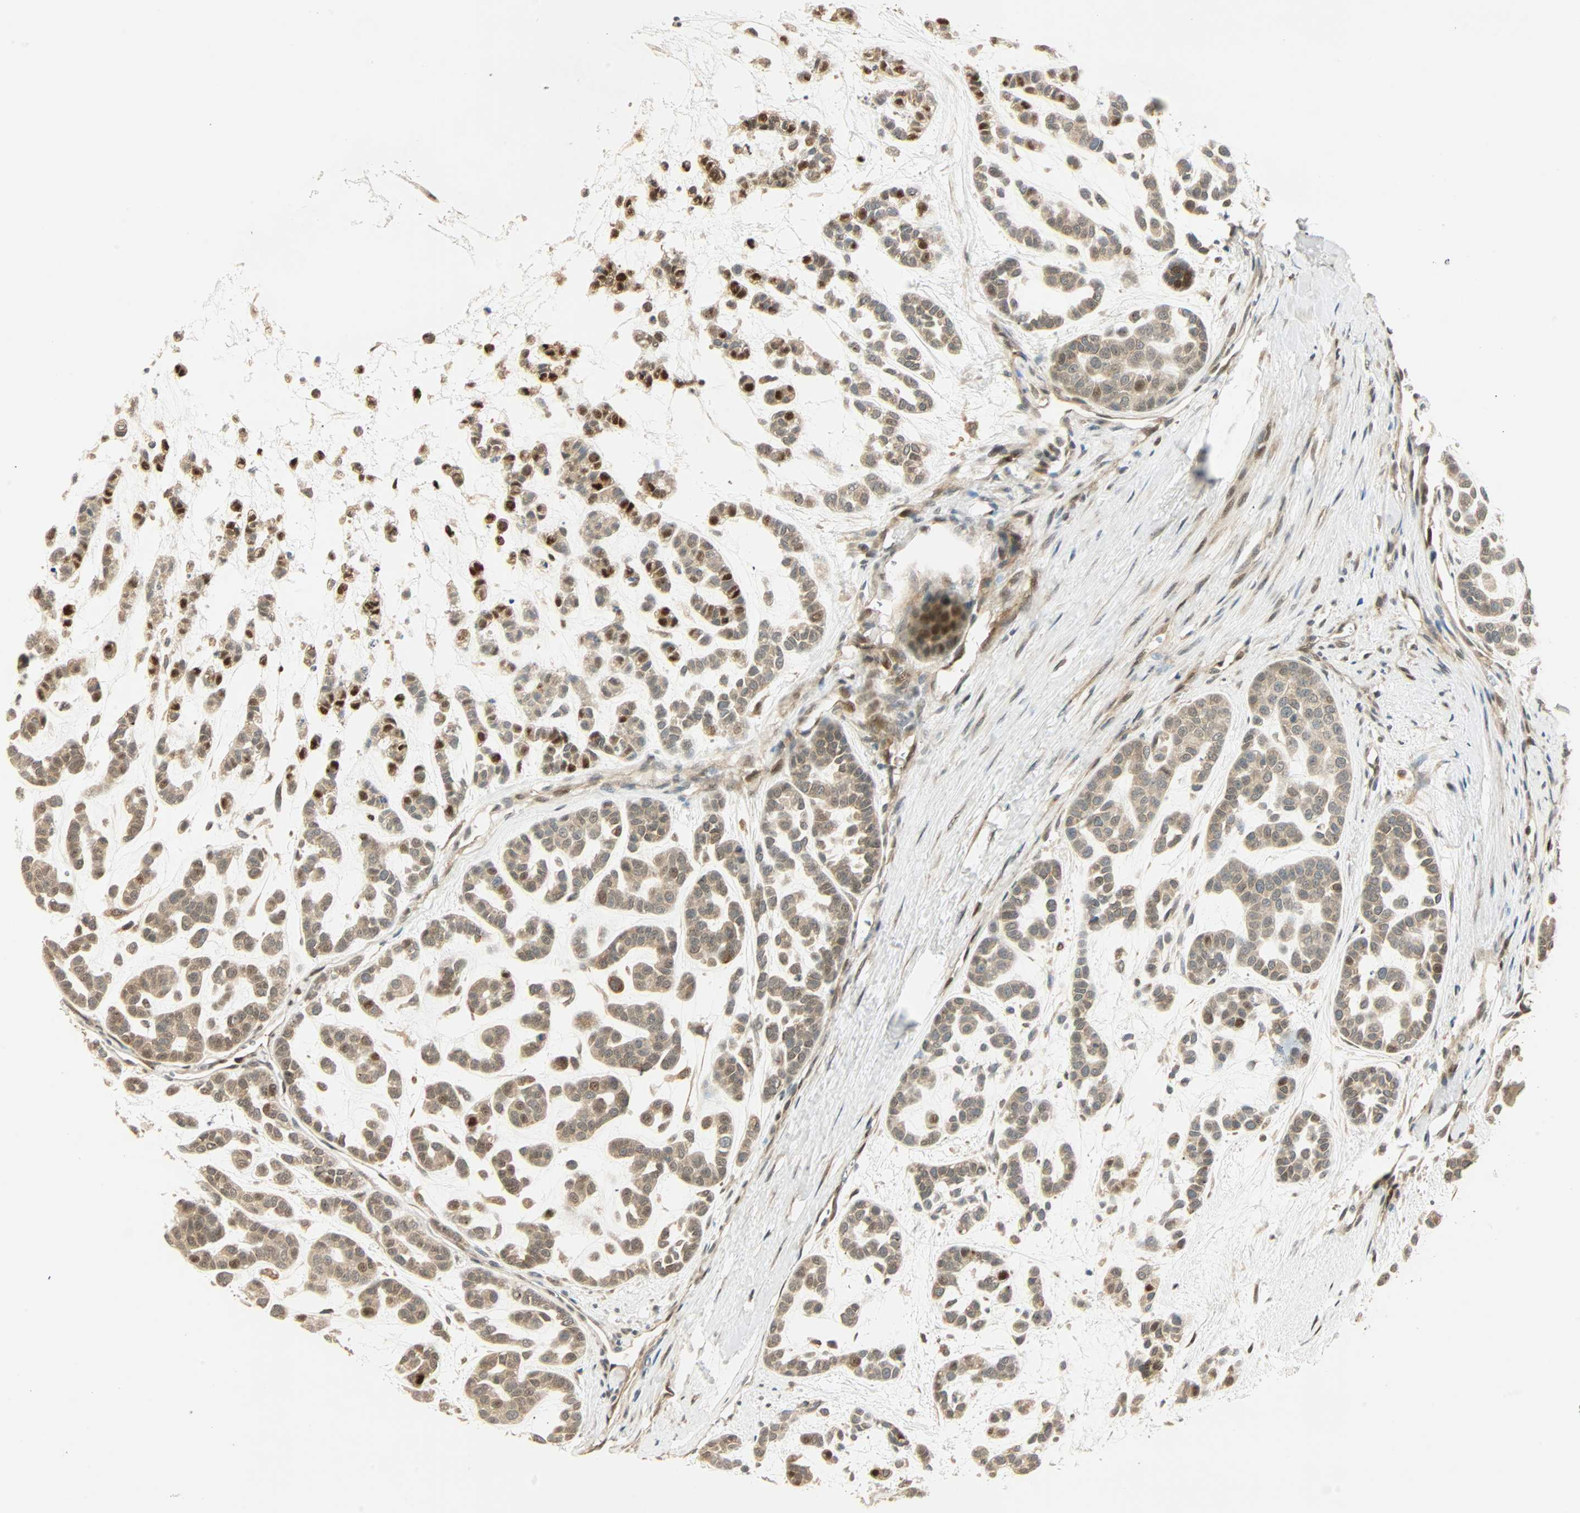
{"staining": {"intensity": "strong", "quantity": ">75%", "location": "cytoplasmic/membranous,nuclear"}, "tissue": "head and neck cancer", "cell_type": "Tumor cells", "image_type": "cancer", "snomed": [{"axis": "morphology", "description": "Adenocarcinoma, NOS"}, {"axis": "morphology", "description": "Adenoma, NOS"}, {"axis": "topography", "description": "Head-Neck"}], "caption": "About >75% of tumor cells in human head and neck adenoma show strong cytoplasmic/membranous and nuclear protein staining as visualized by brown immunohistochemical staining.", "gene": "PNPLA6", "patient": {"sex": "female", "age": 55}}